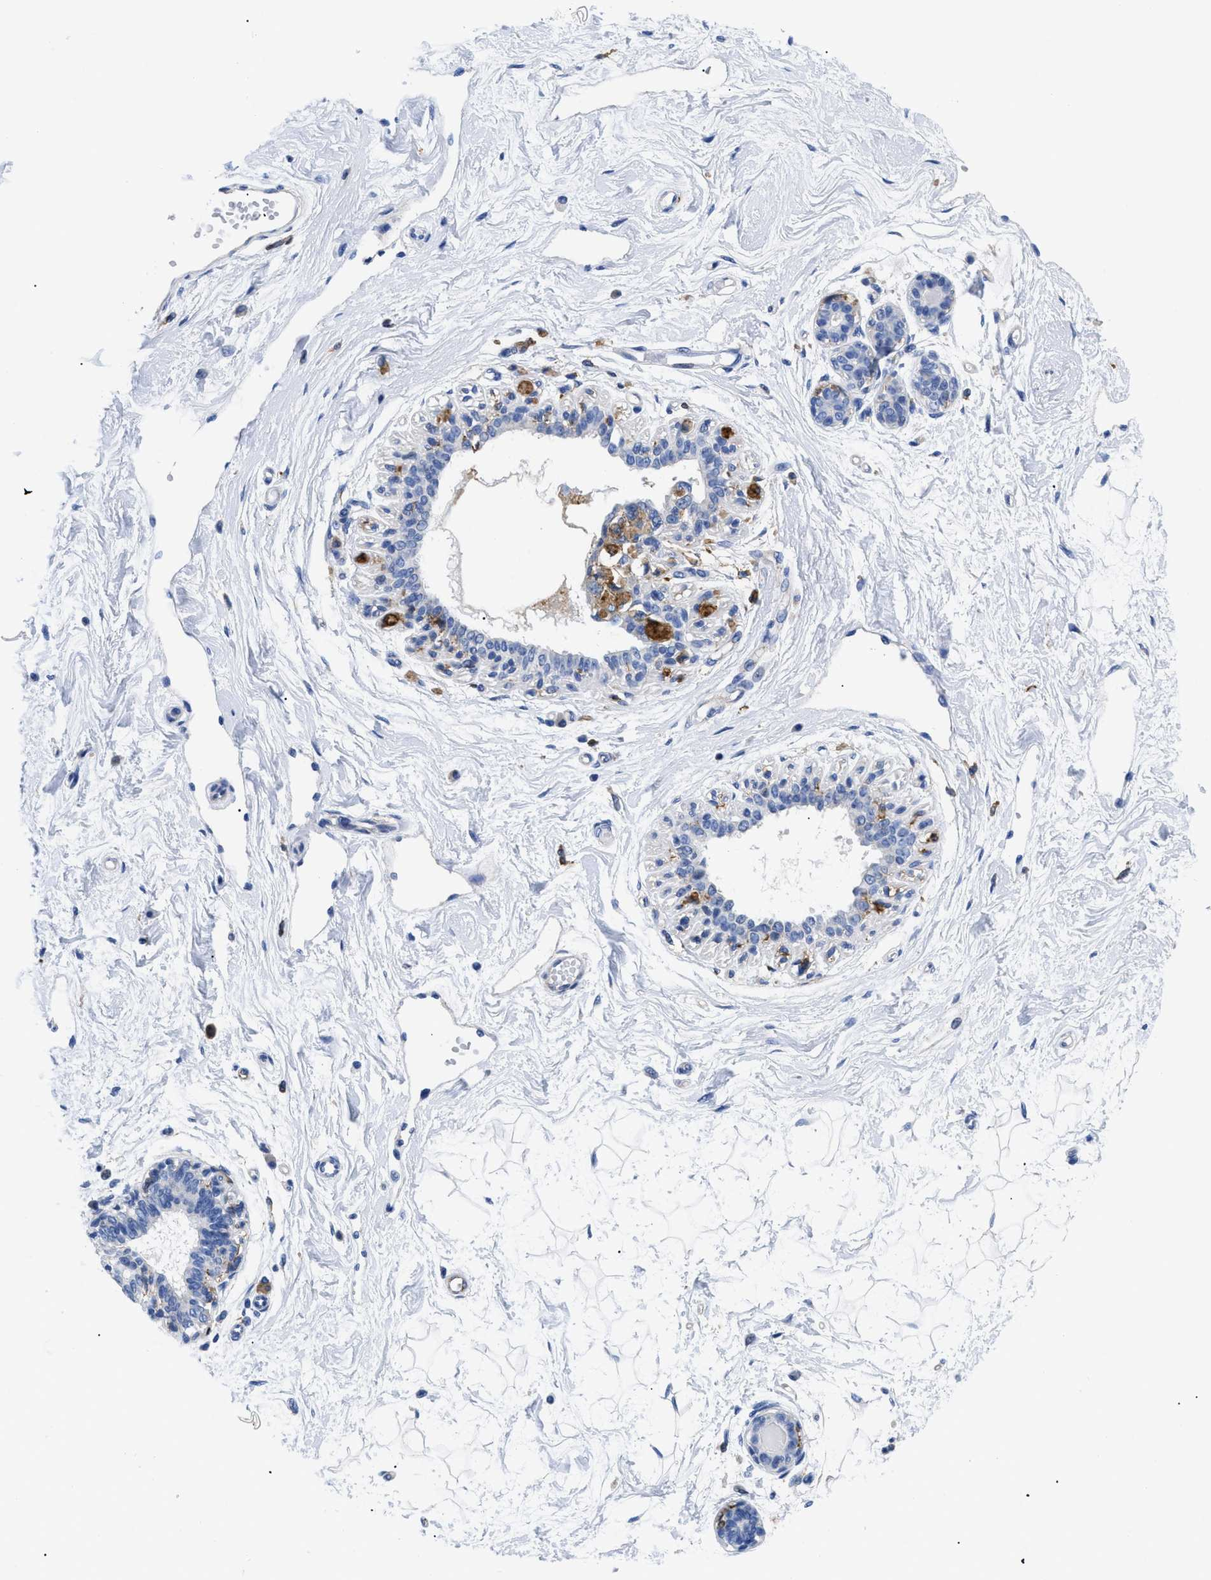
{"staining": {"intensity": "negative", "quantity": "none", "location": "none"}, "tissue": "breast", "cell_type": "Adipocytes", "image_type": "normal", "snomed": [{"axis": "morphology", "description": "Normal tissue, NOS"}, {"axis": "topography", "description": "Breast"}], "caption": "Immunohistochemistry (IHC) micrograph of benign human breast stained for a protein (brown), which shows no expression in adipocytes.", "gene": "HLA", "patient": {"sex": "female", "age": 45}}